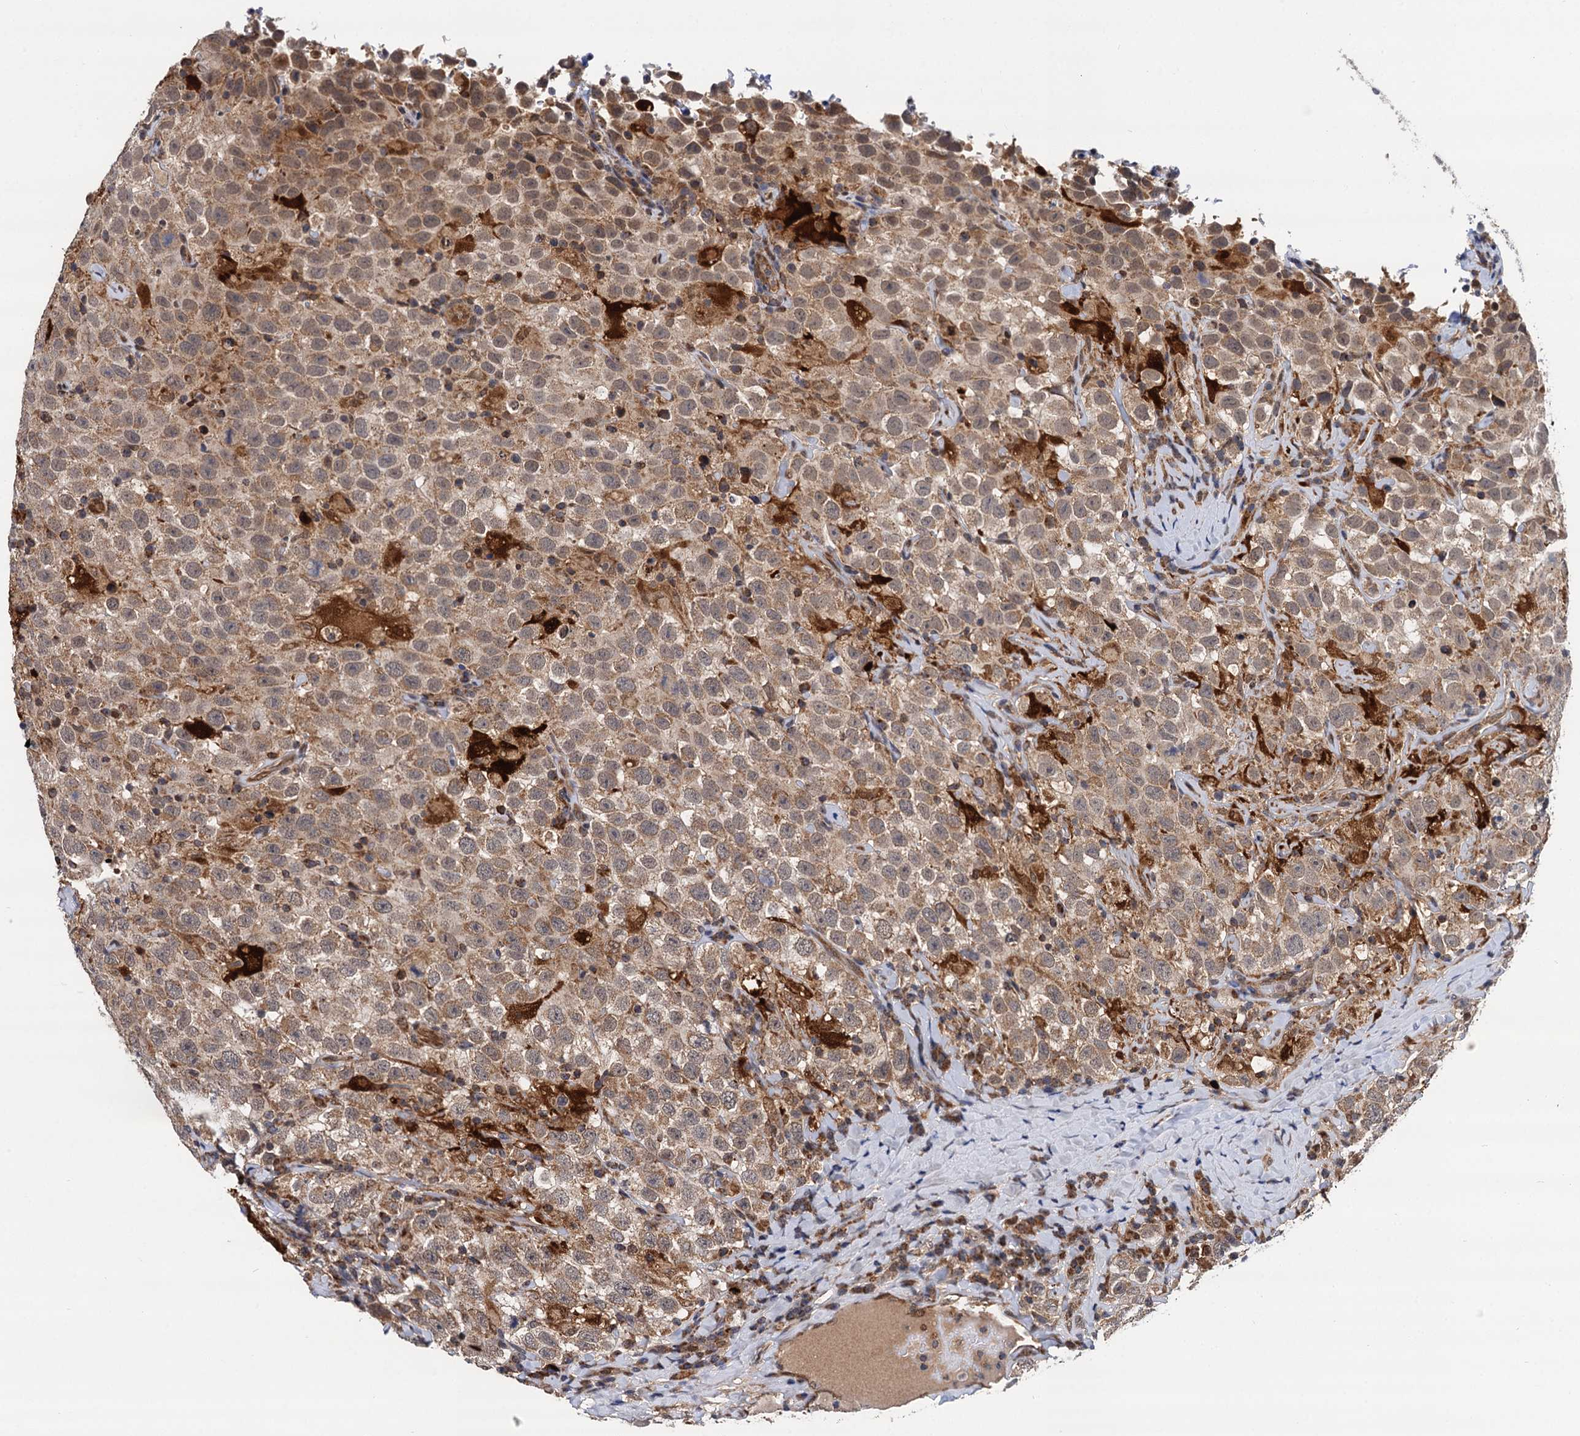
{"staining": {"intensity": "moderate", "quantity": ">75%", "location": "cytoplasmic/membranous"}, "tissue": "testis cancer", "cell_type": "Tumor cells", "image_type": "cancer", "snomed": [{"axis": "morphology", "description": "Seminoma, NOS"}, {"axis": "topography", "description": "Testis"}], "caption": "Moderate cytoplasmic/membranous expression is seen in approximately >75% of tumor cells in testis seminoma. (DAB (3,3'-diaminobenzidine) IHC, brown staining for protein, blue staining for nuclei).", "gene": "CMPK2", "patient": {"sex": "male", "age": 41}}